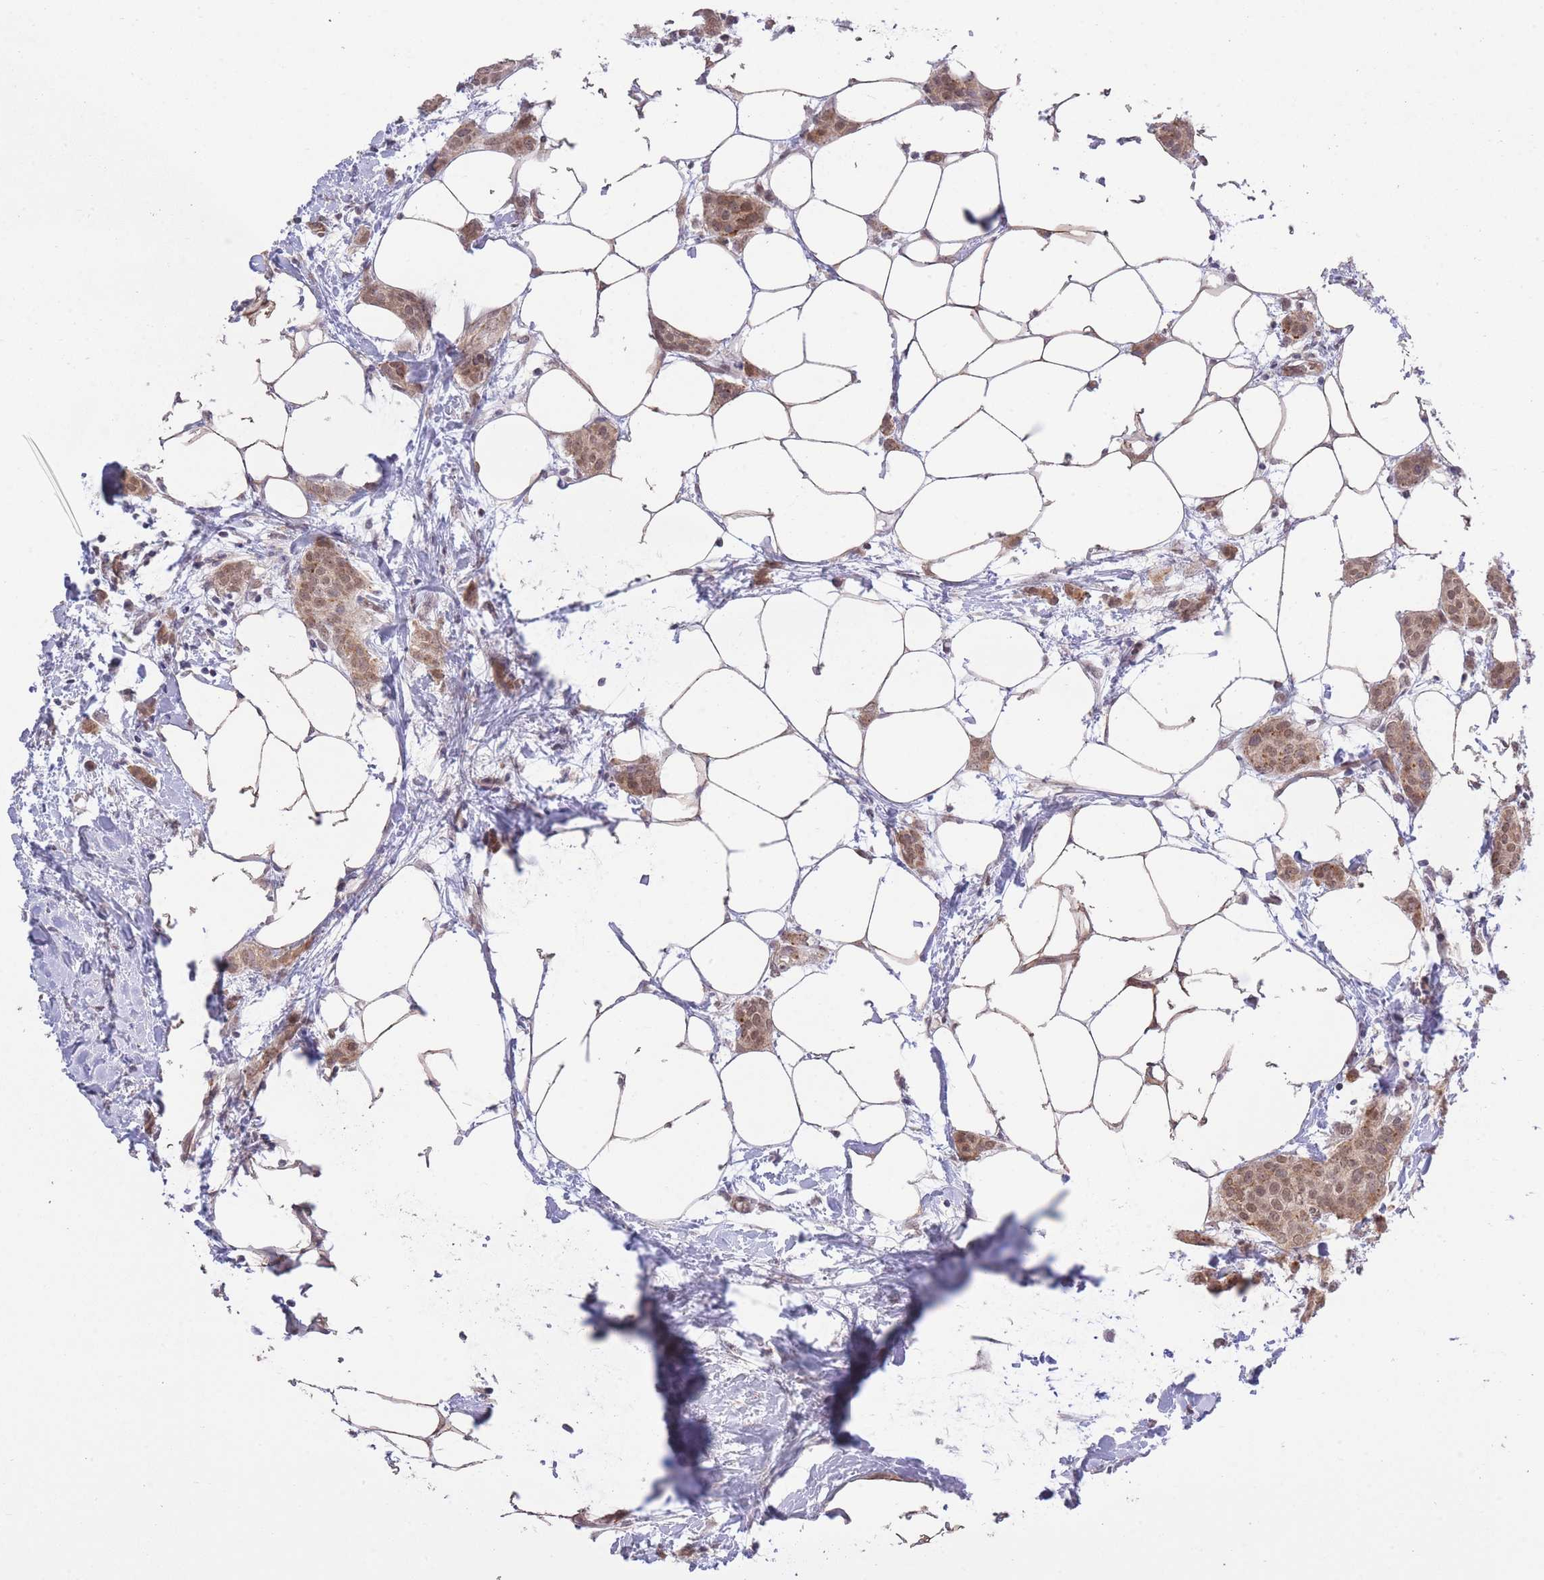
{"staining": {"intensity": "moderate", "quantity": ">75%", "location": "cytoplasmic/membranous,nuclear"}, "tissue": "breast cancer", "cell_type": "Tumor cells", "image_type": "cancer", "snomed": [{"axis": "morphology", "description": "Duct carcinoma"}, {"axis": "topography", "description": "Breast"}], "caption": "Immunohistochemistry histopathology image of human invasive ductal carcinoma (breast) stained for a protein (brown), which shows medium levels of moderate cytoplasmic/membranous and nuclear staining in approximately >75% of tumor cells.", "gene": "ELOA2", "patient": {"sex": "female", "age": 72}}